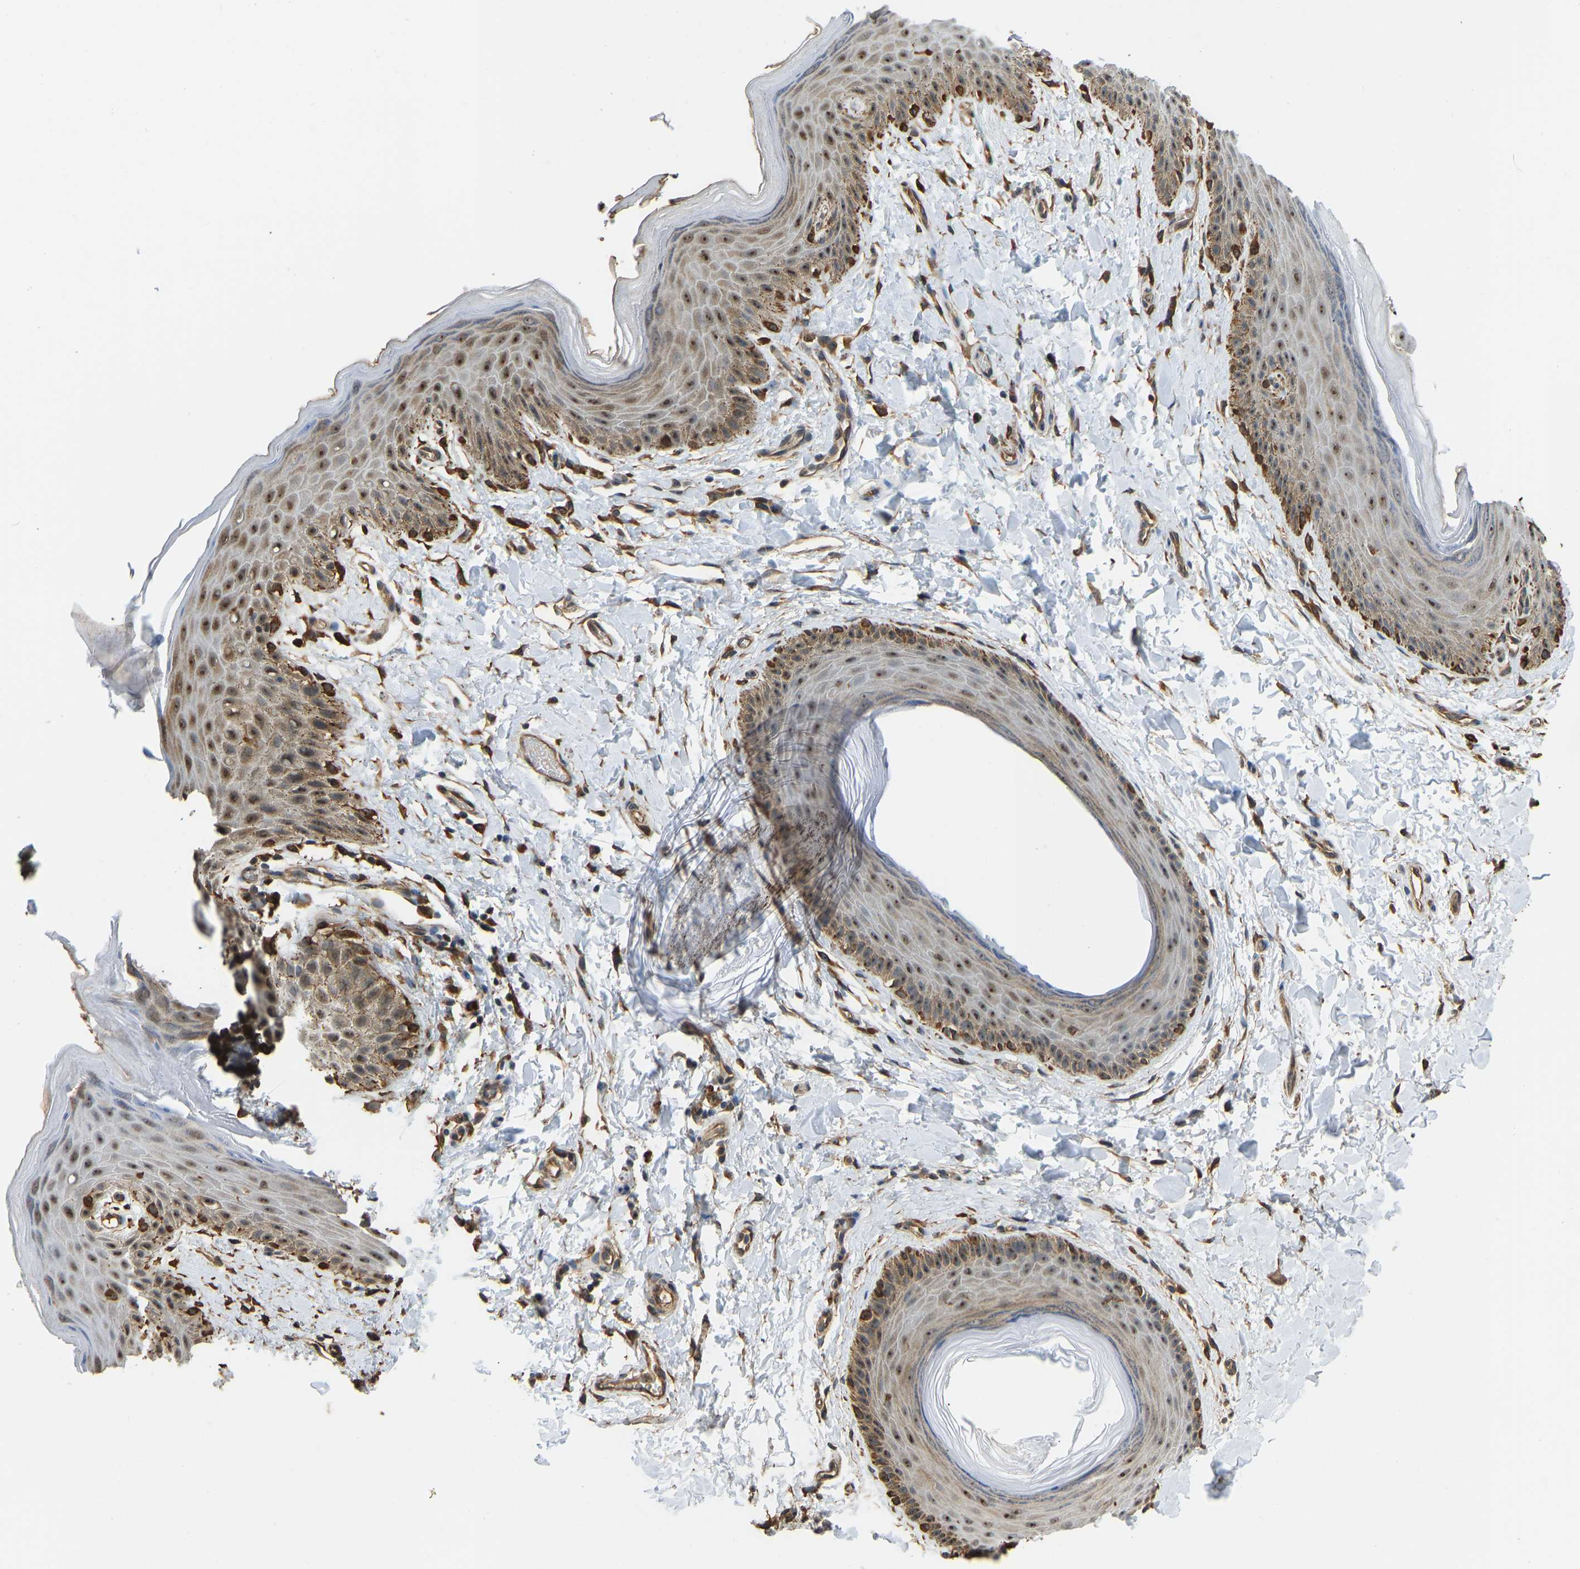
{"staining": {"intensity": "moderate", "quantity": ">75%", "location": "cytoplasmic/membranous,nuclear"}, "tissue": "skin", "cell_type": "Epidermal cells", "image_type": "normal", "snomed": [{"axis": "morphology", "description": "Normal tissue, NOS"}, {"axis": "topography", "description": "Anal"}], "caption": "Normal skin demonstrates moderate cytoplasmic/membranous,nuclear positivity in approximately >75% of epidermal cells, visualized by immunohistochemistry. (Stains: DAB in brown, nuclei in blue, Microscopy: brightfield microscopy at high magnification).", "gene": "OS9", "patient": {"sex": "male", "age": 44}}